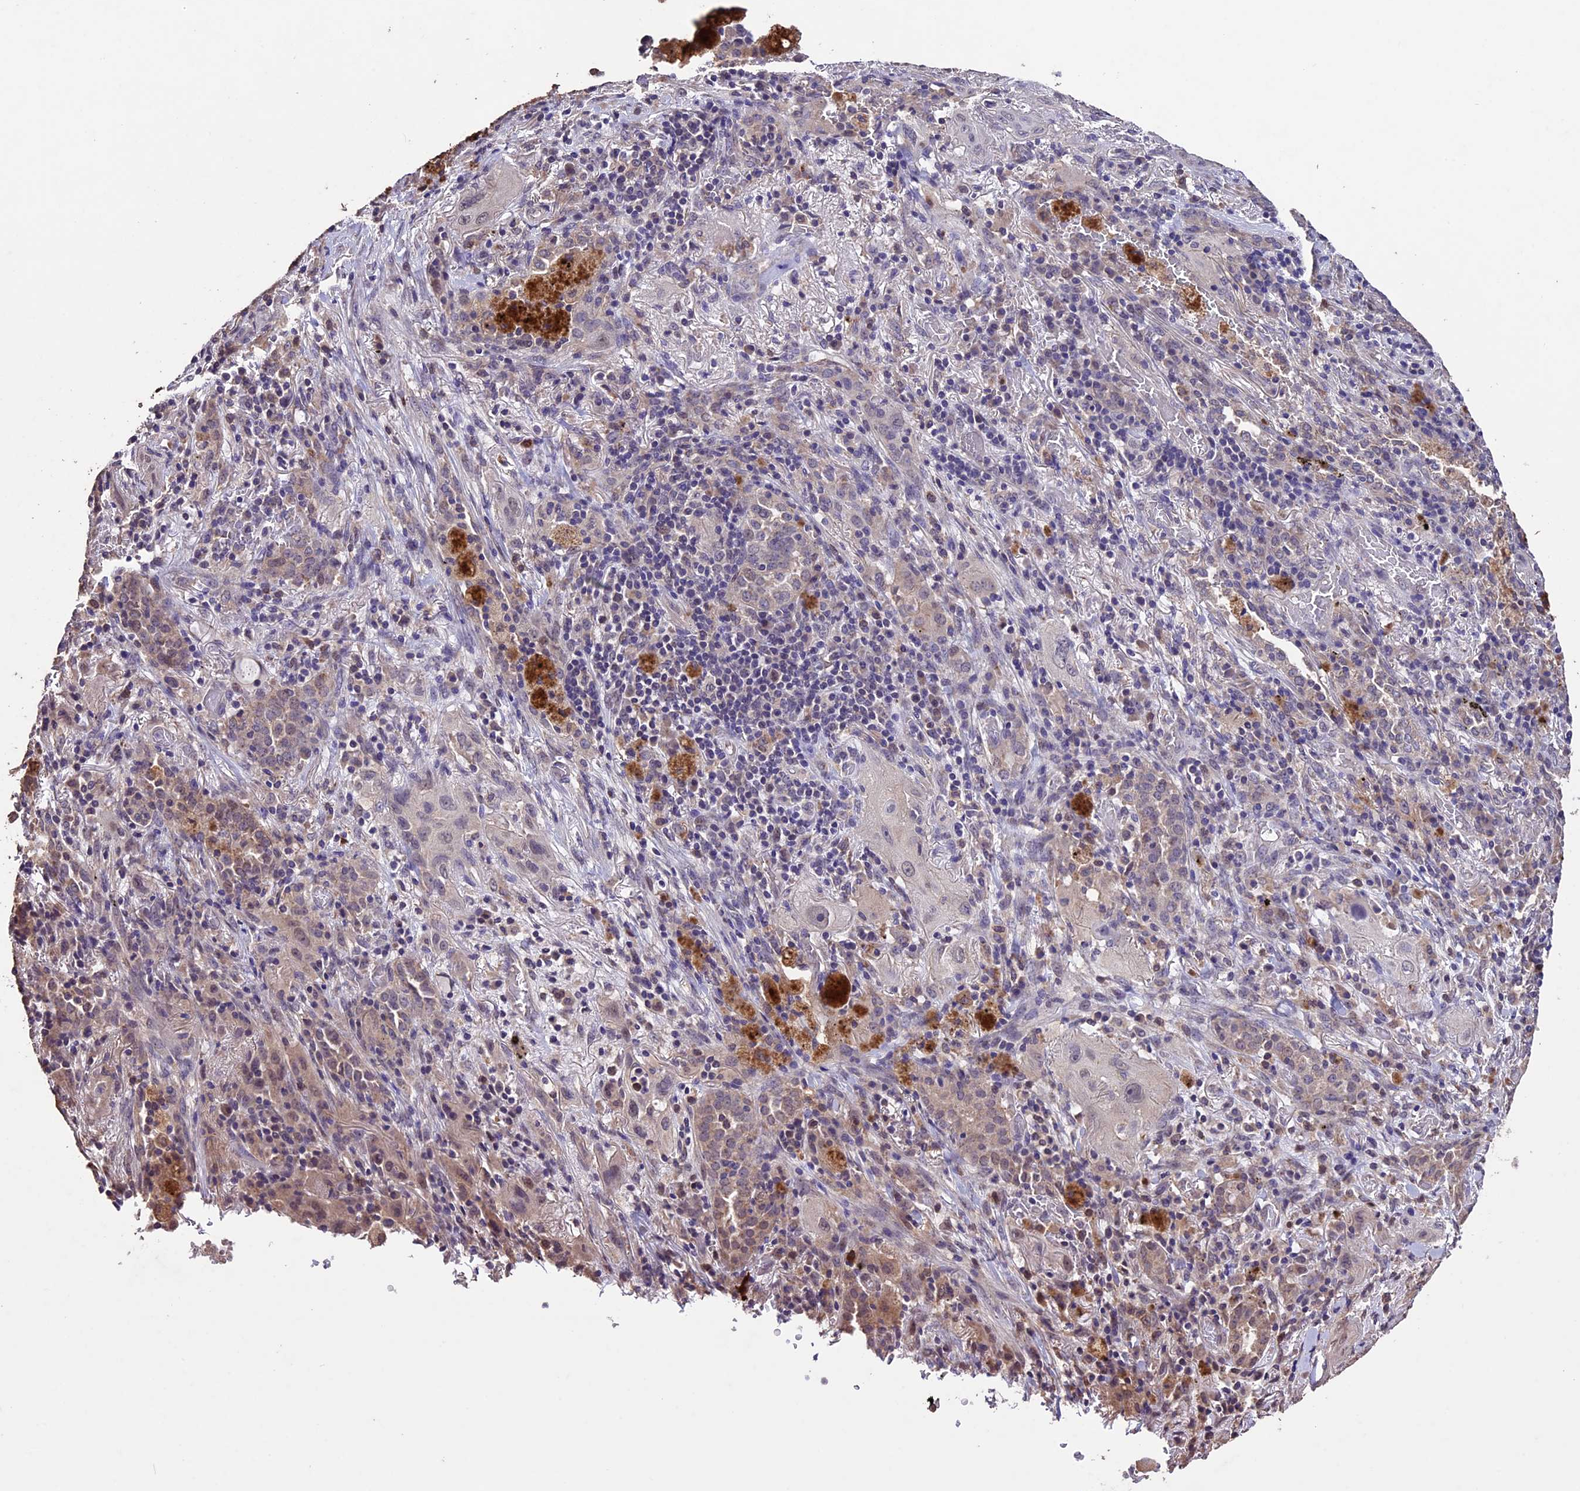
{"staining": {"intensity": "weak", "quantity": "<25%", "location": "nuclear"}, "tissue": "lung cancer", "cell_type": "Tumor cells", "image_type": "cancer", "snomed": [{"axis": "morphology", "description": "Squamous cell carcinoma, NOS"}, {"axis": "topography", "description": "Lung"}], "caption": "The photomicrograph exhibits no staining of tumor cells in squamous cell carcinoma (lung).", "gene": "DIS3L", "patient": {"sex": "female", "age": 47}}